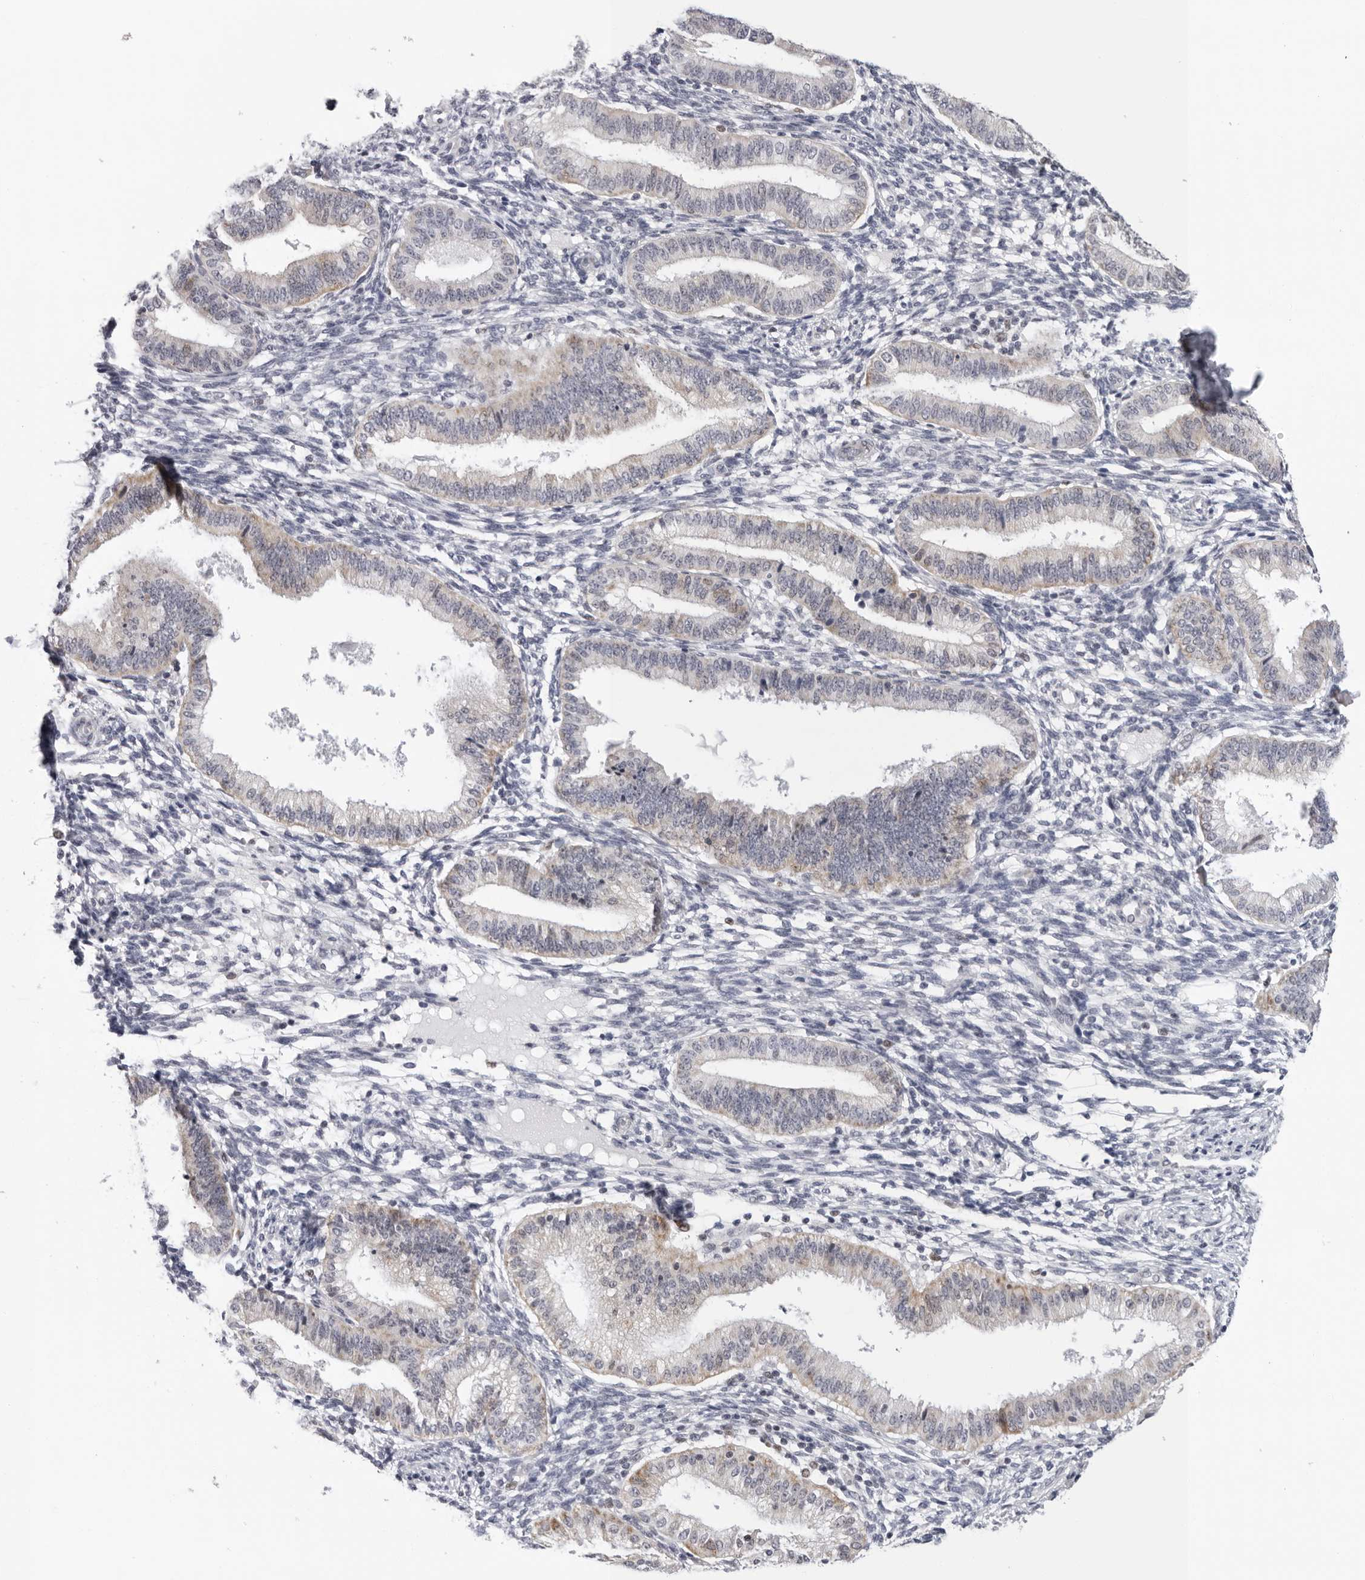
{"staining": {"intensity": "negative", "quantity": "none", "location": "none"}, "tissue": "endometrium", "cell_type": "Cells in endometrial stroma", "image_type": "normal", "snomed": [{"axis": "morphology", "description": "Normal tissue, NOS"}, {"axis": "topography", "description": "Endometrium"}], "caption": "Endometrium stained for a protein using IHC shows no positivity cells in endometrial stroma.", "gene": "CPT2", "patient": {"sex": "female", "age": 39}}